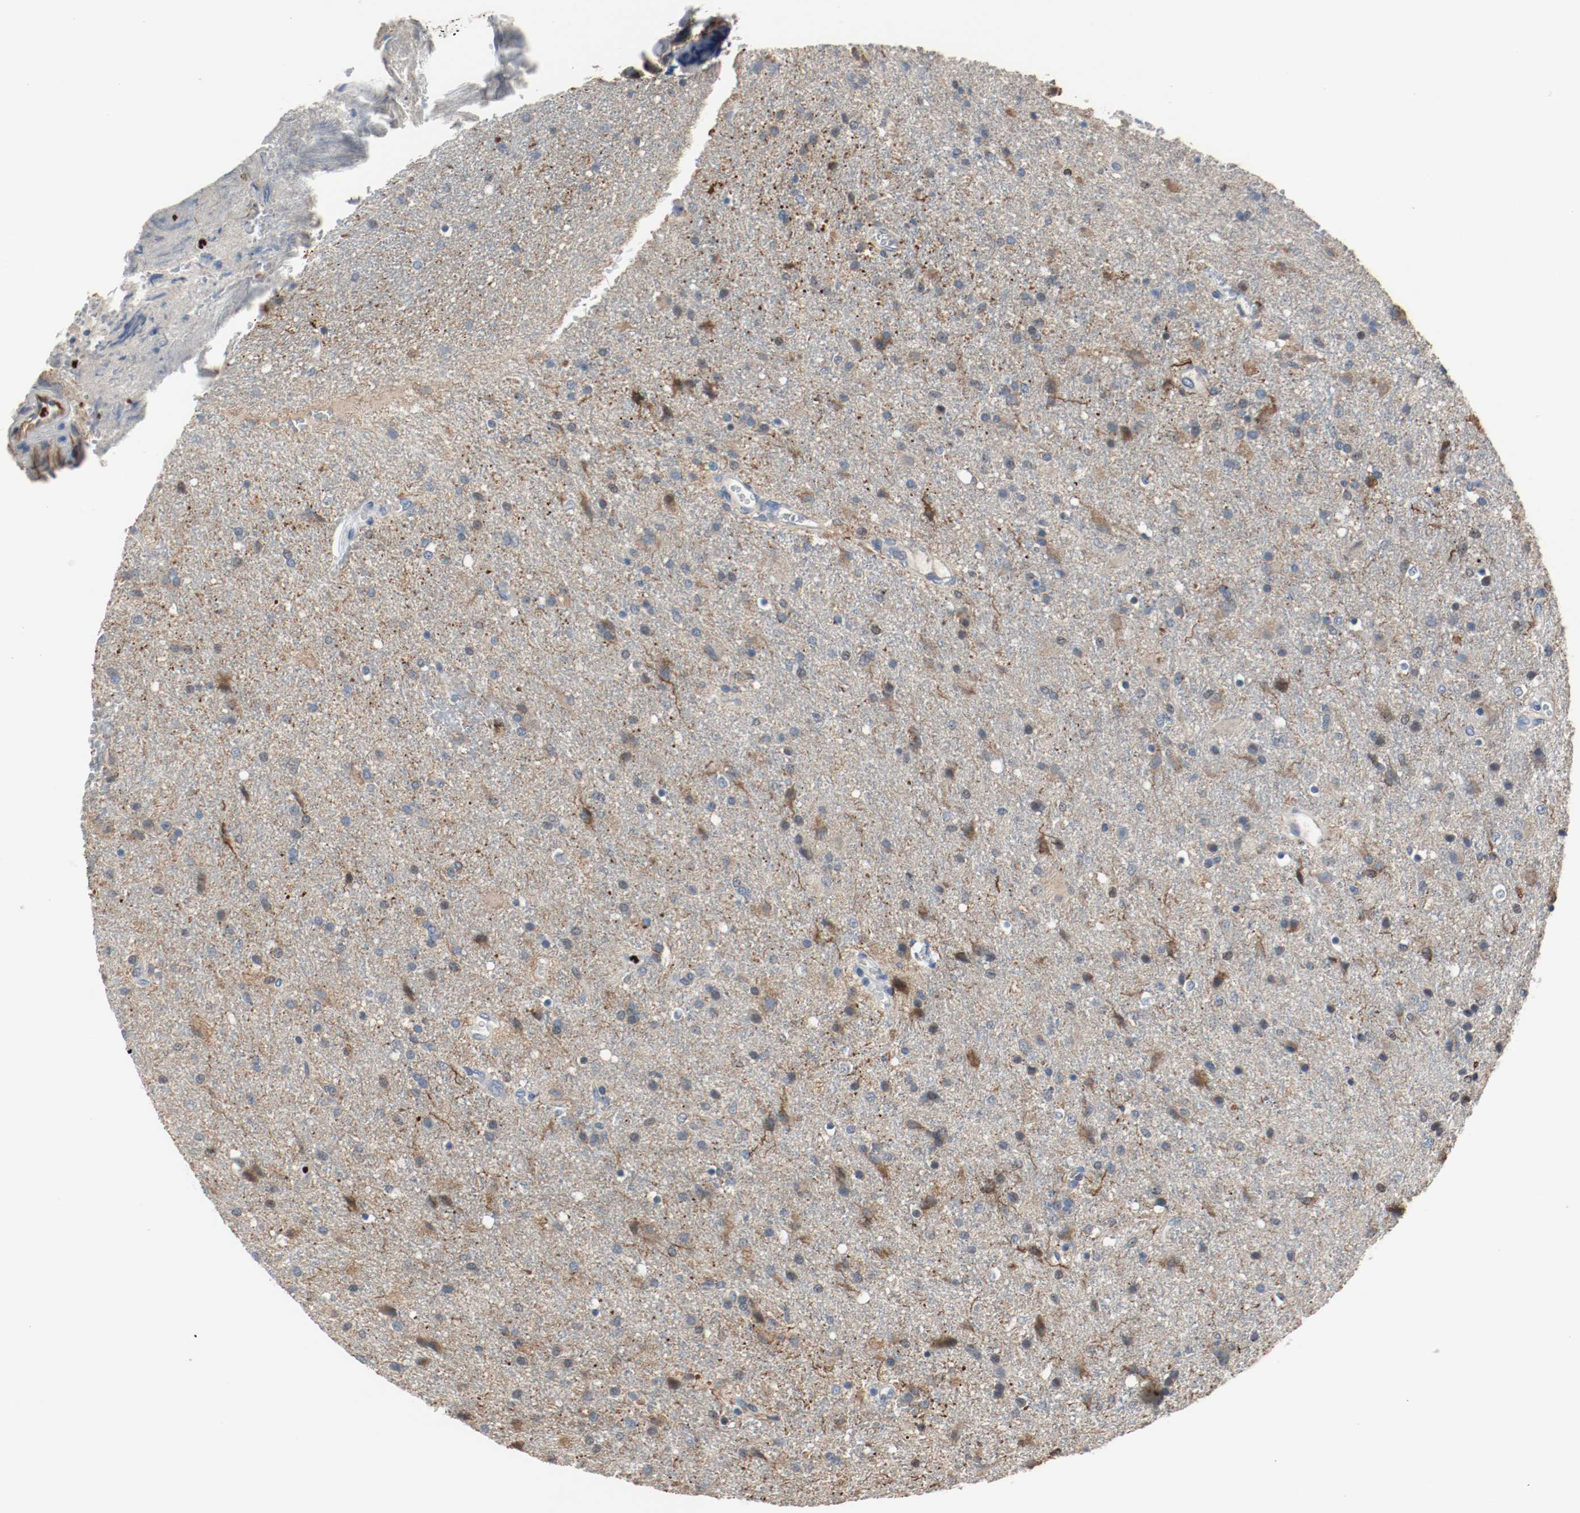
{"staining": {"intensity": "moderate", "quantity": "<25%", "location": "cytoplasmic/membranous"}, "tissue": "glioma", "cell_type": "Tumor cells", "image_type": "cancer", "snomed": [{"axis": "morphology", "description": "Normal tissue, NOS"}, {"axis": "morphology", "description": "Glioma, malignant, High grade"}, {"axis": "topography", "description": "Cerebral cortex"}], "caption": "Glioma tissue displays moderate cytoplasmic/membranous expression in about <25% of tumor cells", "gene": "BLK", "patient": {"sex": "male", "age": 56}}